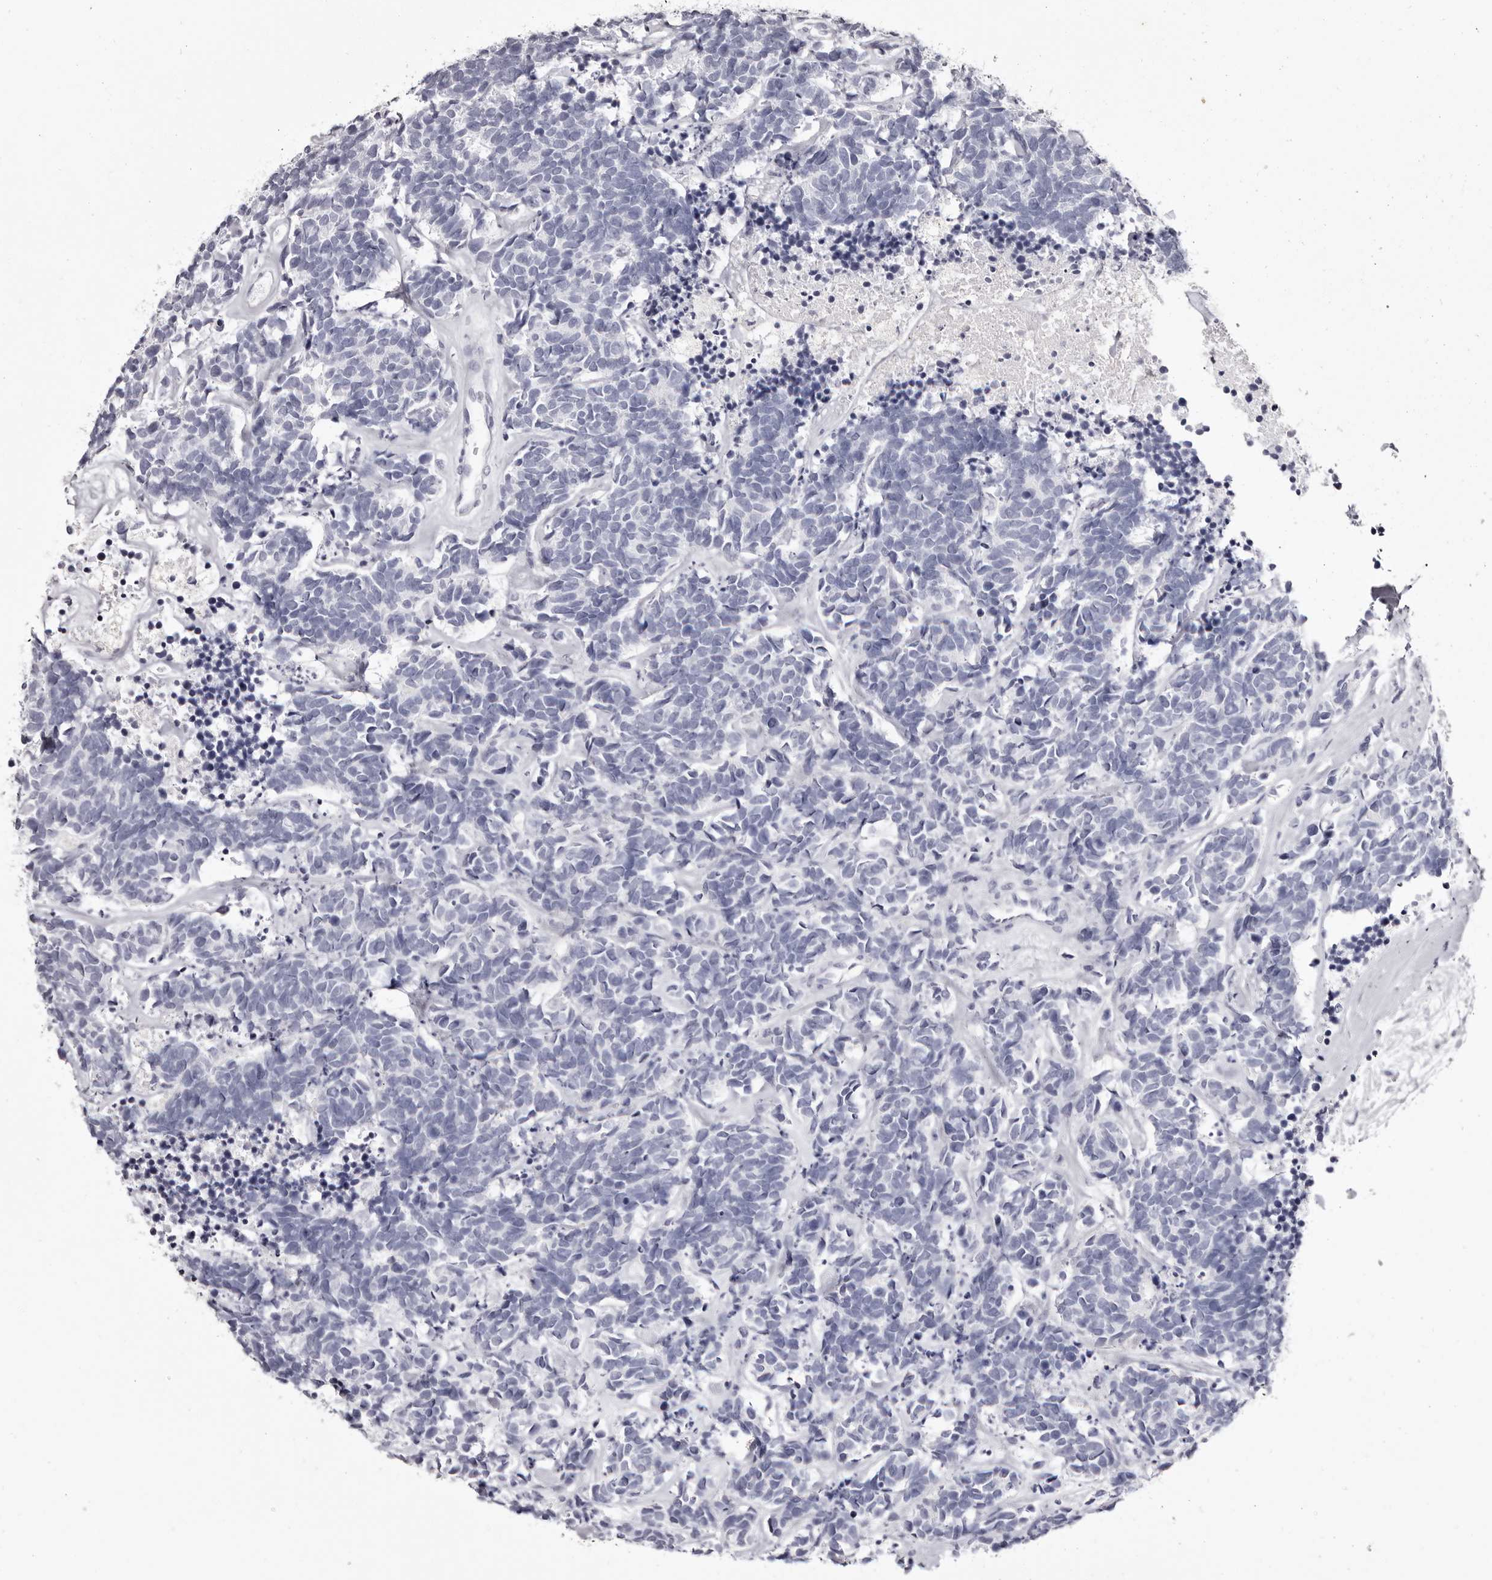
{"staining": {"intensity": "negative", "quantity": "none", "location": "none"}, "tissue": "carcinoid", "cell_type": "Tumor cells", "image_type": "cancer", "snomed": [{"axis": "morphology", "description": "Carcinoma, NOS"}, {"axis": "morphology", "description": "Carcinoid, malignant, NOS"}, {"axis": "topography", "description": "Urinary bladder"}], "caption": "Immunohistochemistry of human carcinoma reveals no expression in tumor cells.", "gene": "CA6", "patient": {"sex": "male", "age": 57}}